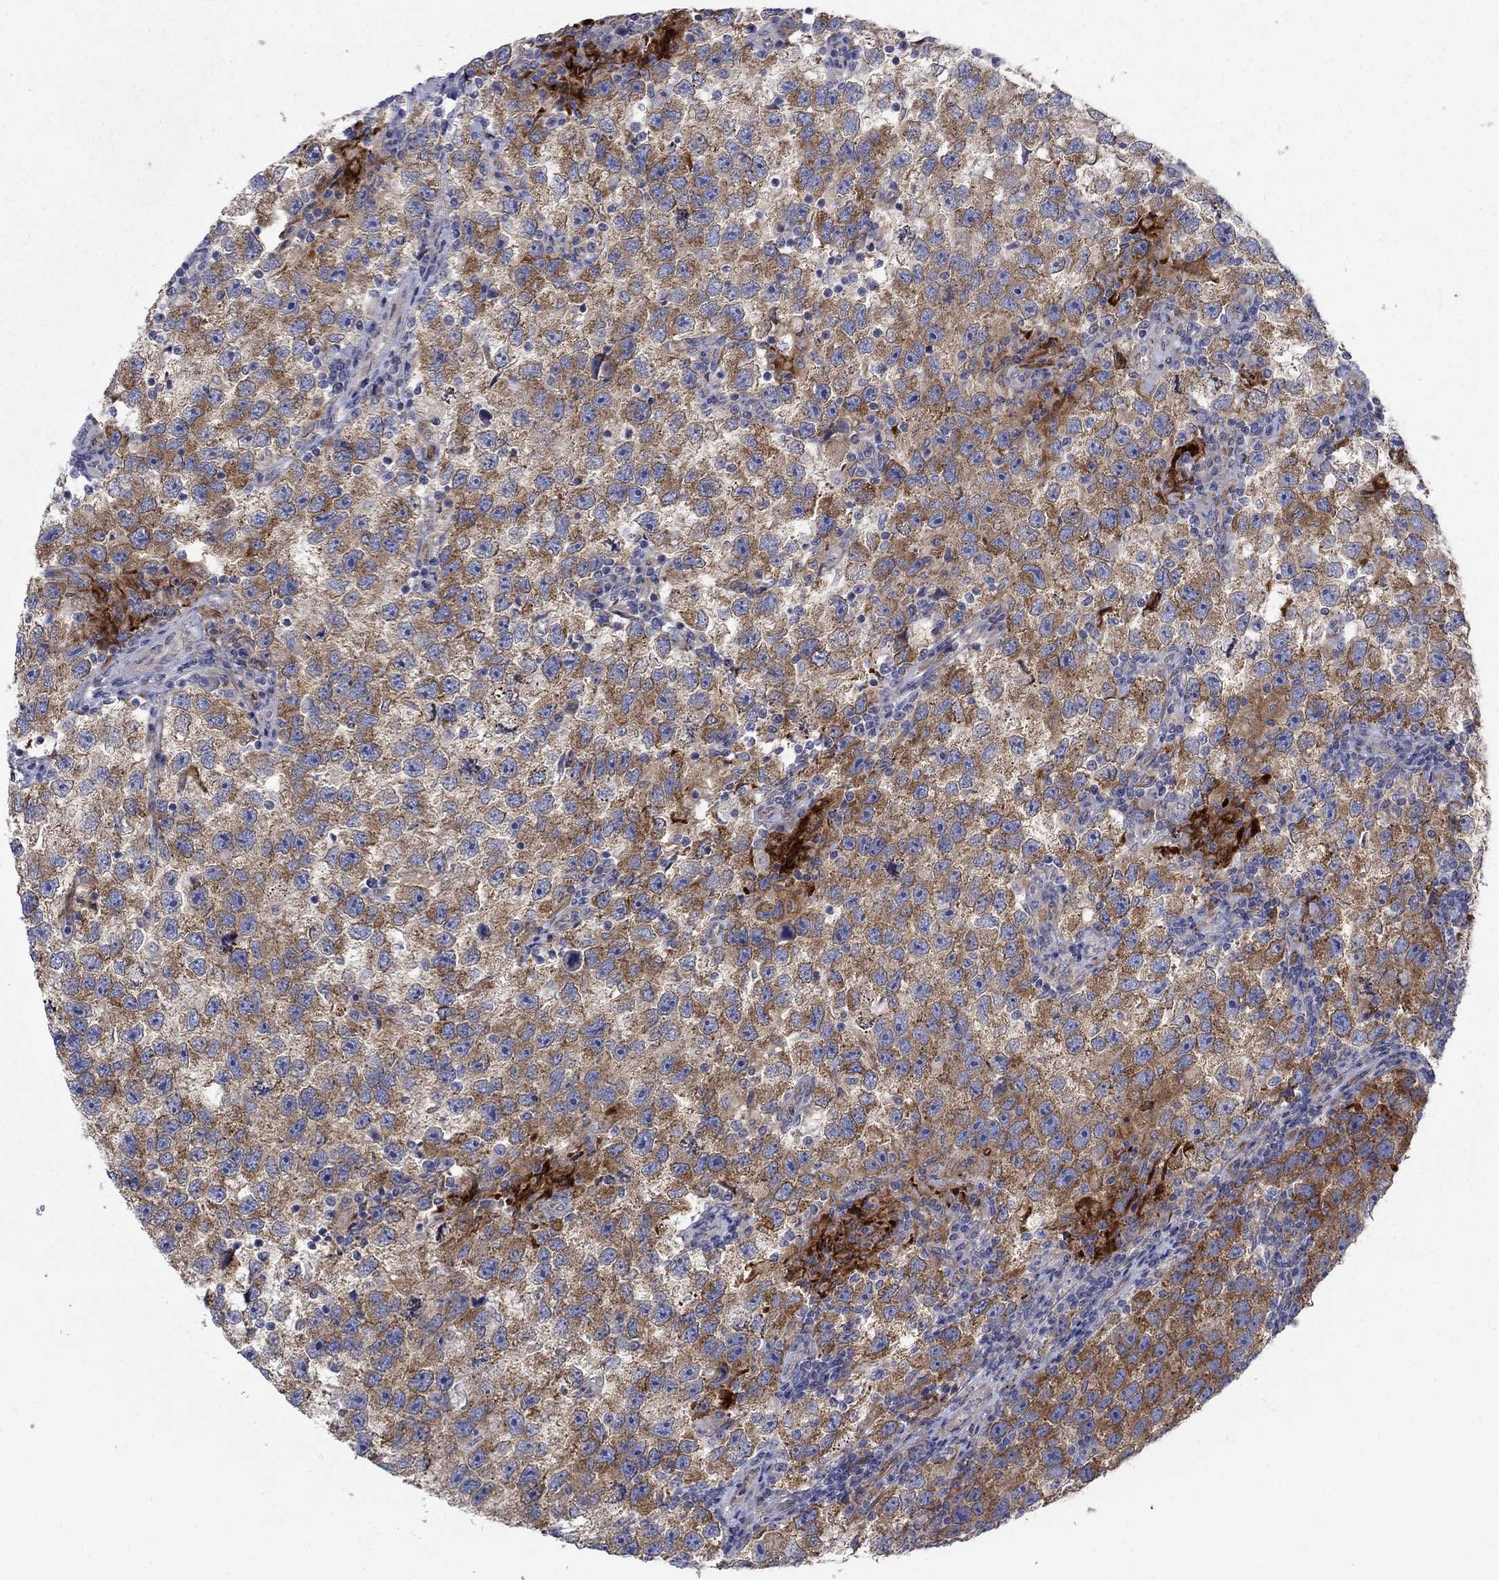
{"staining": {"intensity": "moderate", "quantity": ">75%", "location": "cytoplasmic/membranous"}, "tissue": "testis cancer", "cell_type": "Tumor cells", "image_type": "cancer", "snomed": [{"axis": "morphology", "description": "Seminoma, NOS"}, {"axis": "topography", "description": "Testis"}], "caption": "Immunohistochemistry (IHC) photomicrograph of seminoma (testis) stained for a protein (brown), which reveals medium levels of moderate cytoplasmic/membranous staining in about >75% of tumor cells.", "gene": "FXR1", "patient": {"sex": "male", "age": 26}}